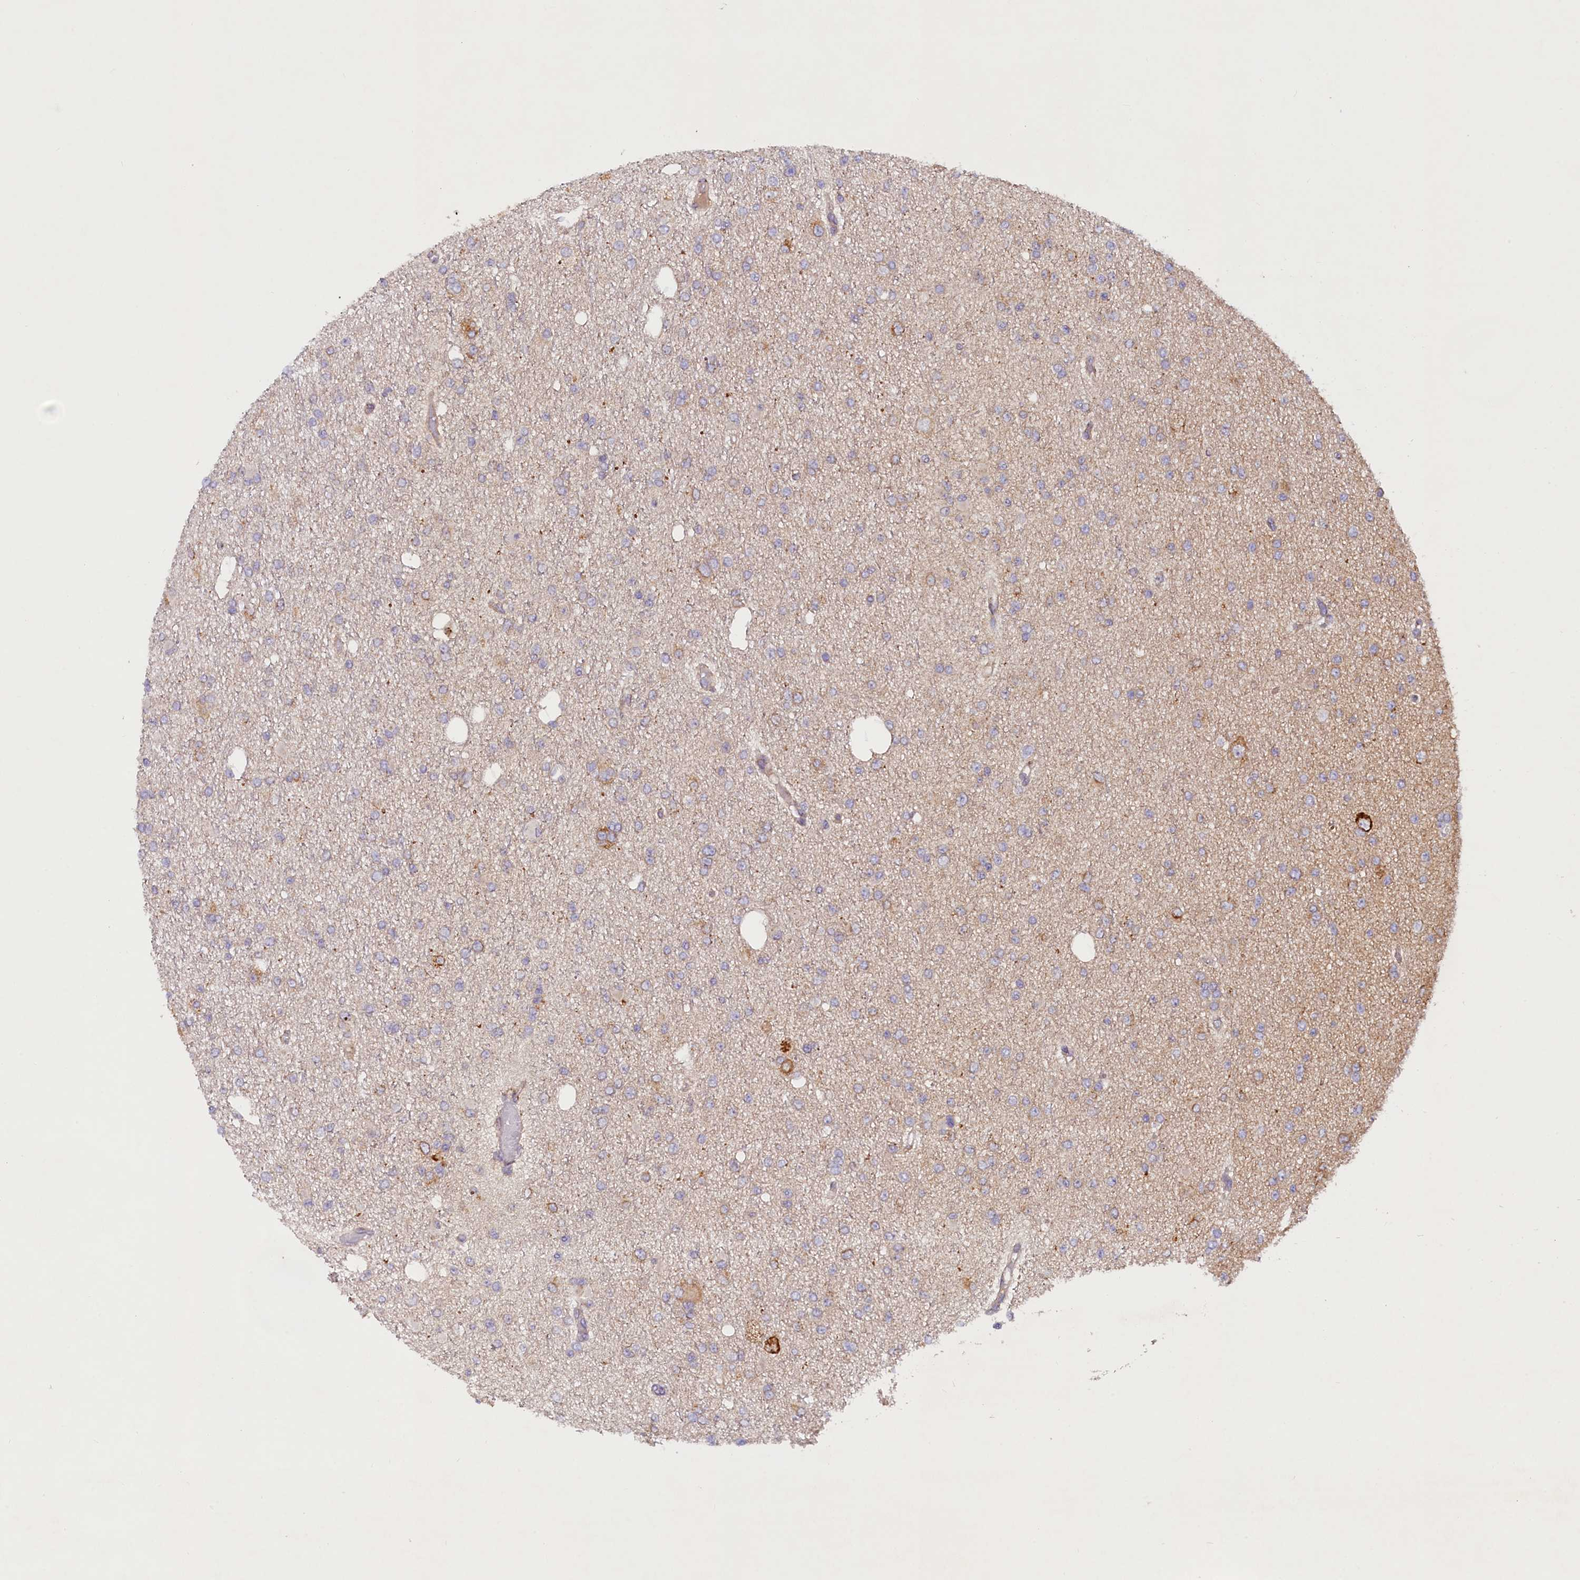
{"staining": {"intensity": "negative", "quantity": "none", "location": "none"}, "tissue": "glioma", "cell_type": "Tumor cells", "image_type": "cancer", "snomed": [{"axis": "morphology", "description": "Glioma, malignant, Low grade"}, {"axis": "topography", "description": "Brain"}], "caption": "Glioma was stained to show a protein in brown. There is no significant positivity in tumor cells.", "gene": "SSC5D", "patient": {"sex": "female", "age": 22}}